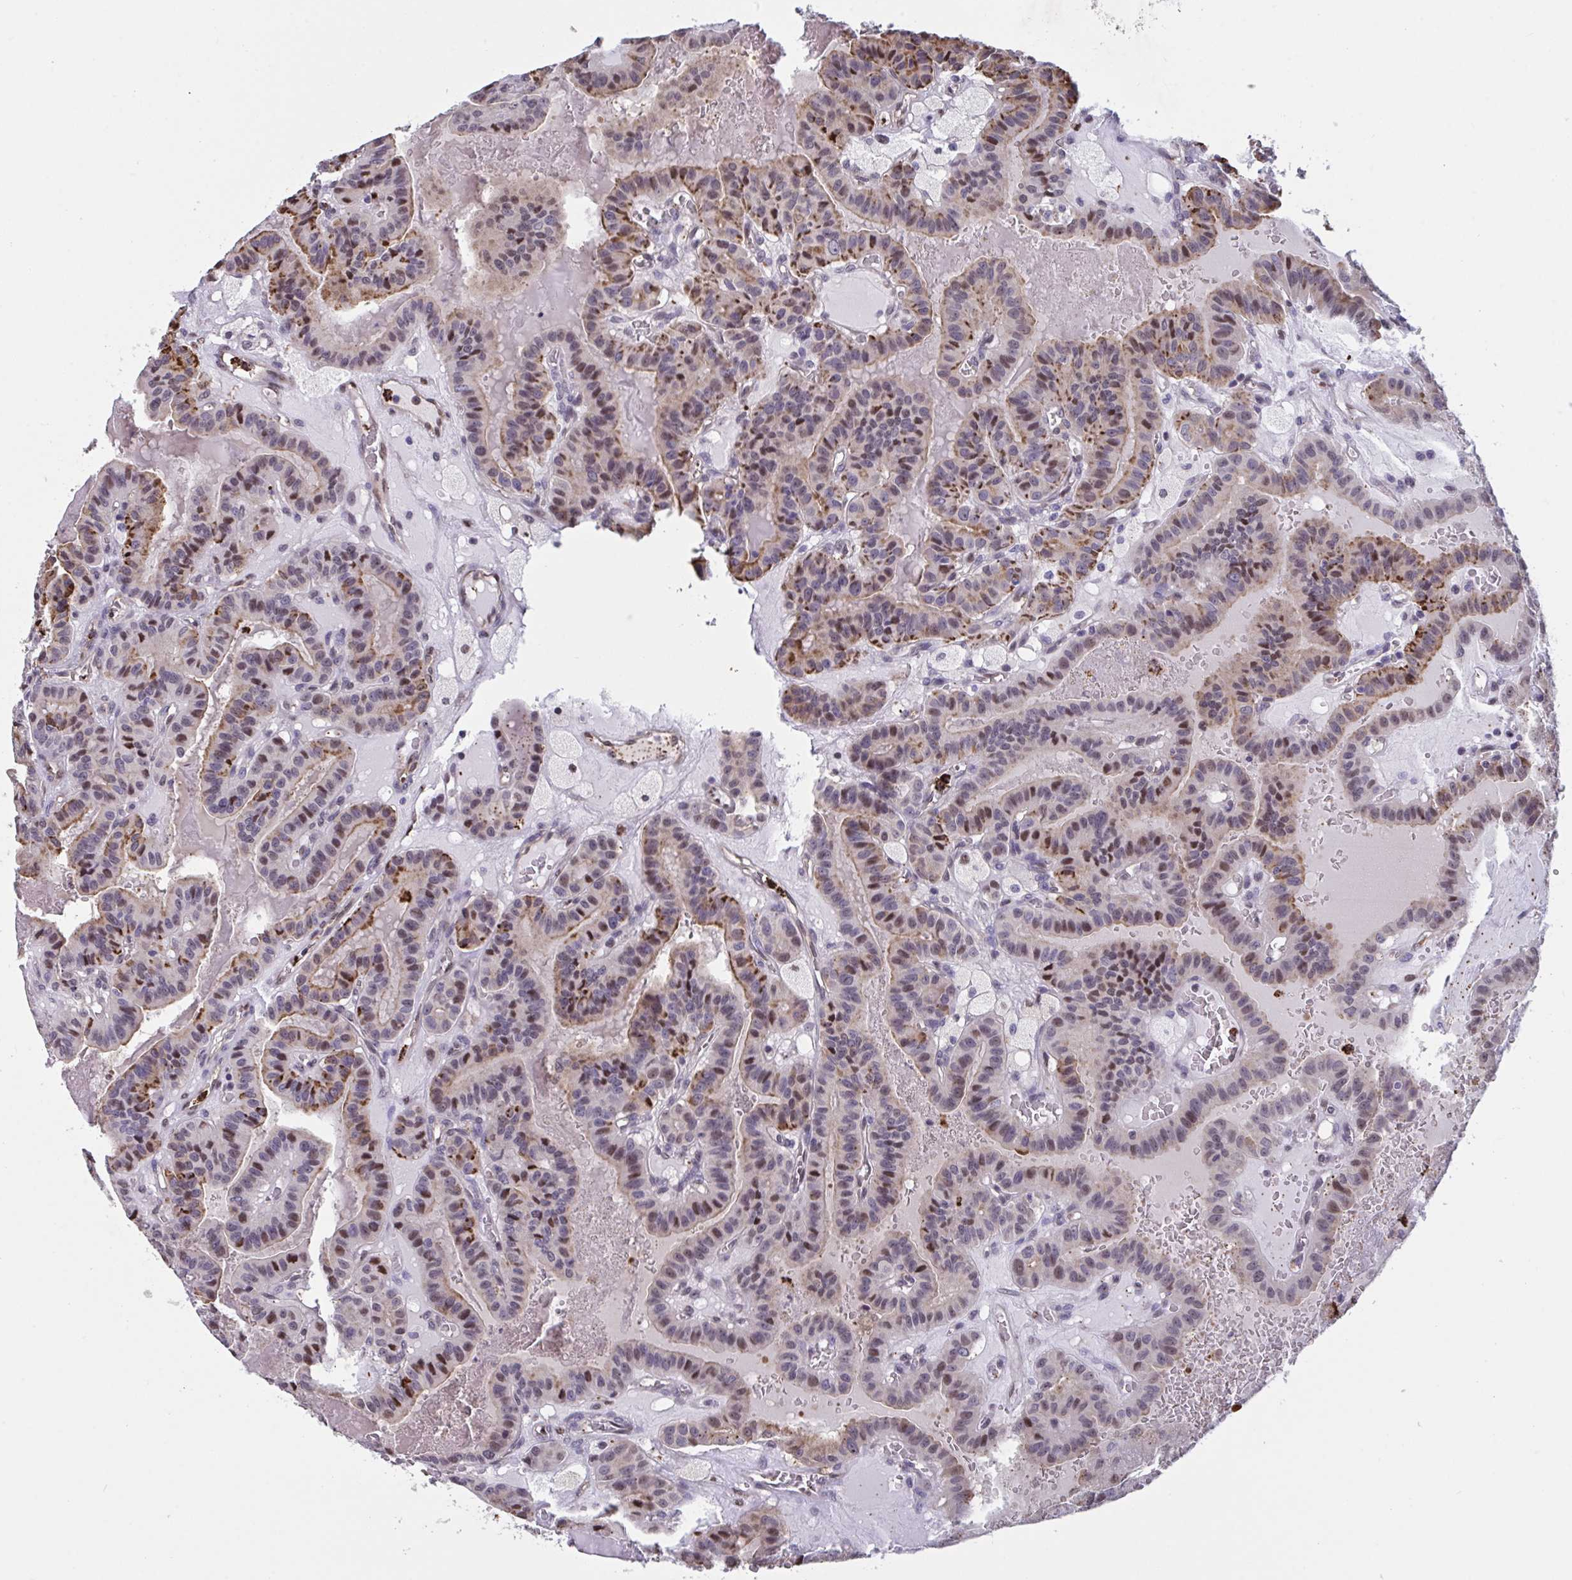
{"staining": {"intensity": "moderate", "quantity": "25%-75%", "location": "cytoplasmic/membranous,nuclear"}, "tissue": "thyroid cancer", "cell_type": "Tumor cells", "image_type": "cancer", "snomed": [{"axis": "morphology", "description": "Papillary adenocarcinoma, NOS"}, {"axis": "topography", "description": "Thyroid gland"}], "caption": "A brown stain shows moderate cytoplasmic/membranous and nuclear positivity of a protein in human thyroid papillary adenocarcinoma tumor cells.", "gene": "PELI2", "patient": {"sex": "male", "age": 87}}